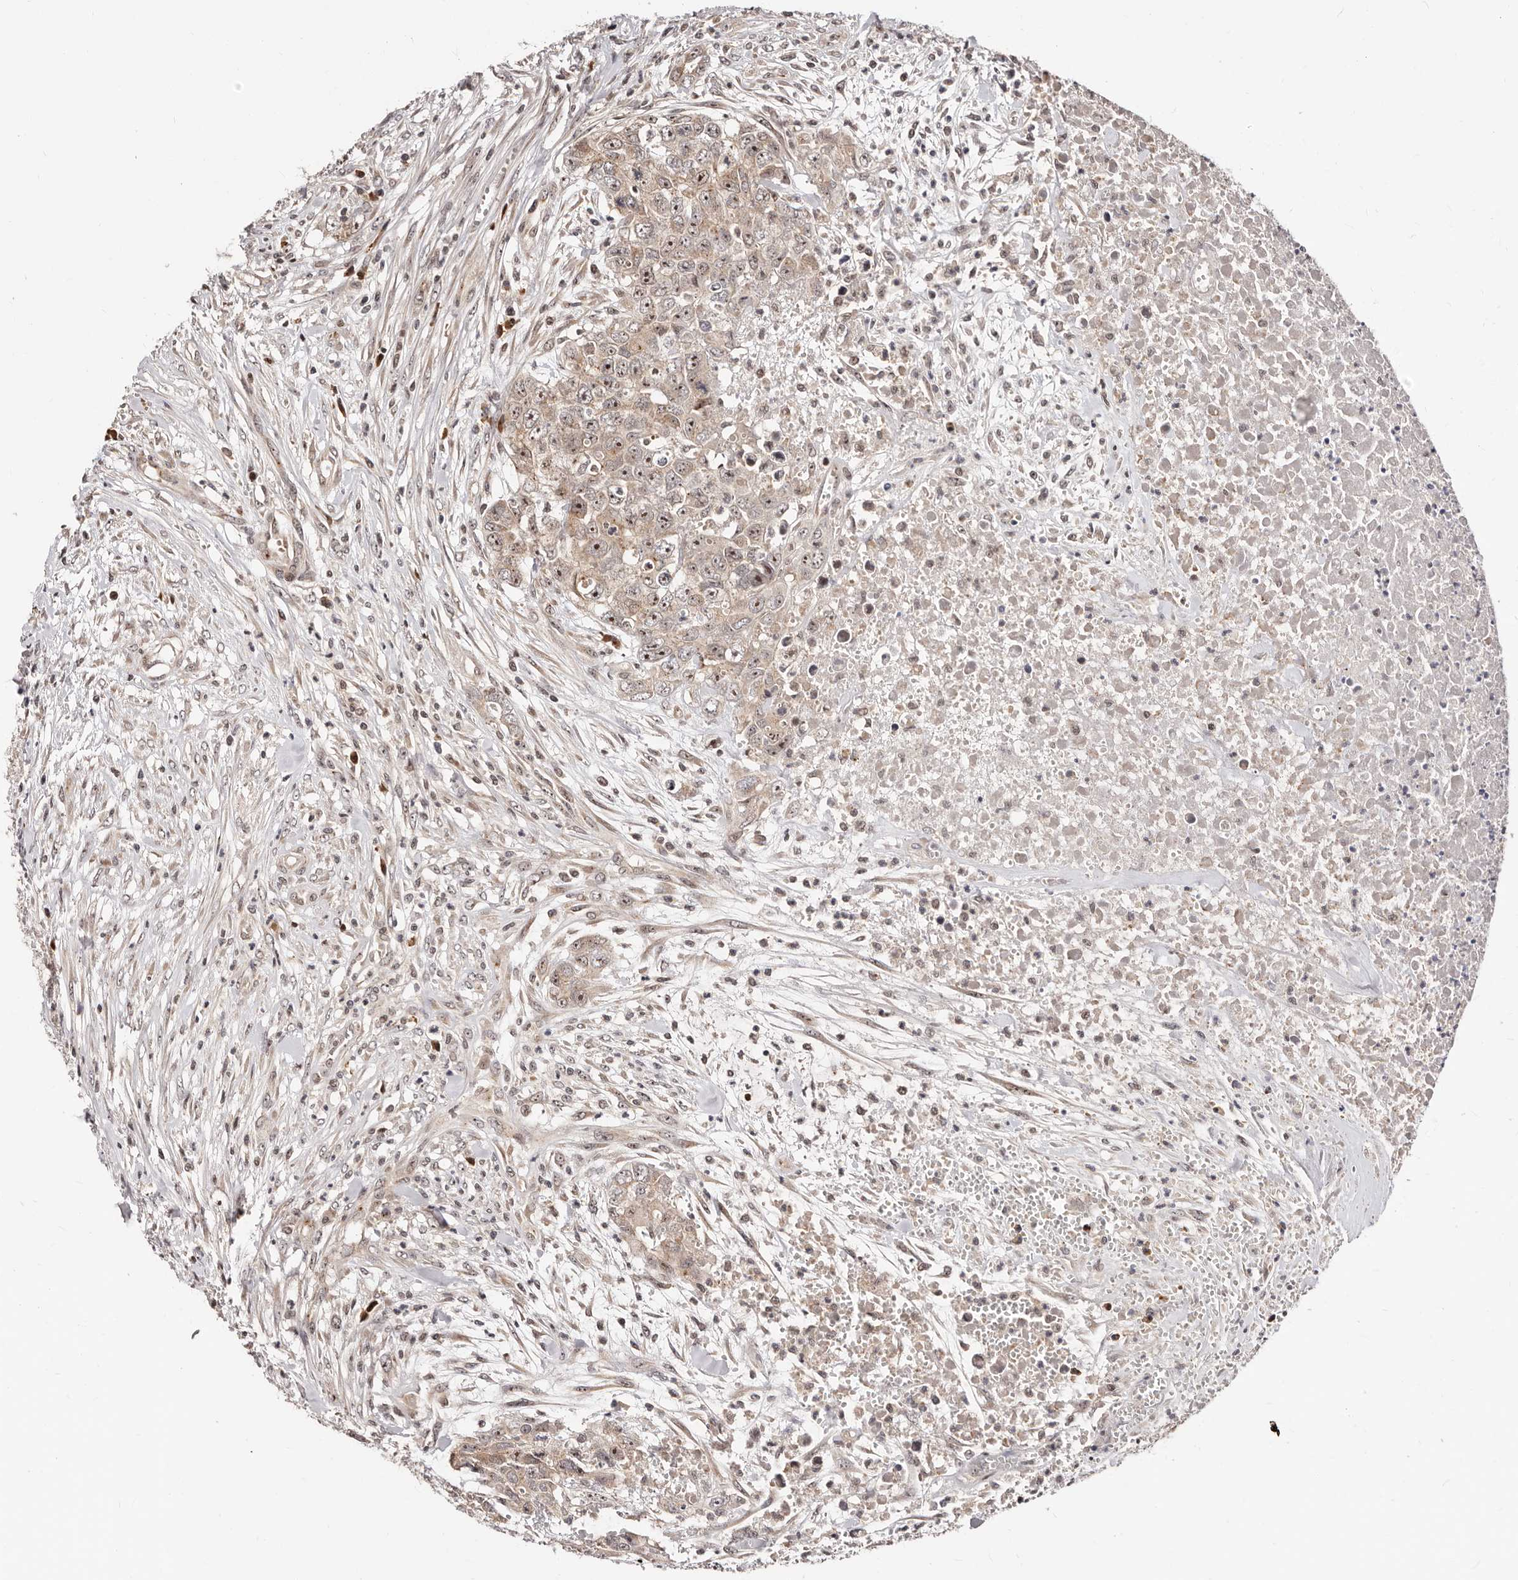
{"staining": {"intensity": "moderate", "quantity": ">75%", "location": "cytoplasmic/membranous,nuclear"}, "tissue": "testis cancer", "cell_type": "Tumor cells", "image_type": "cancer", "snomed": [{"axis": "morphology", "description": "Carcinoma, Embryonal, NOS"}, {"axis": "topography", "description": "Testis"}], "caption": "High-power microscopy captured an IHC micrograph of testis embryonal carcinoma, revealing moderate cytoplasmic/membranous and nuclear expression in approximately >75% of tumor cells. (brown staining indicates protein expression, while blue staining denotes nuclei).", "gene": "APOL6", "patient": {"sex": "male", "age": 28}}